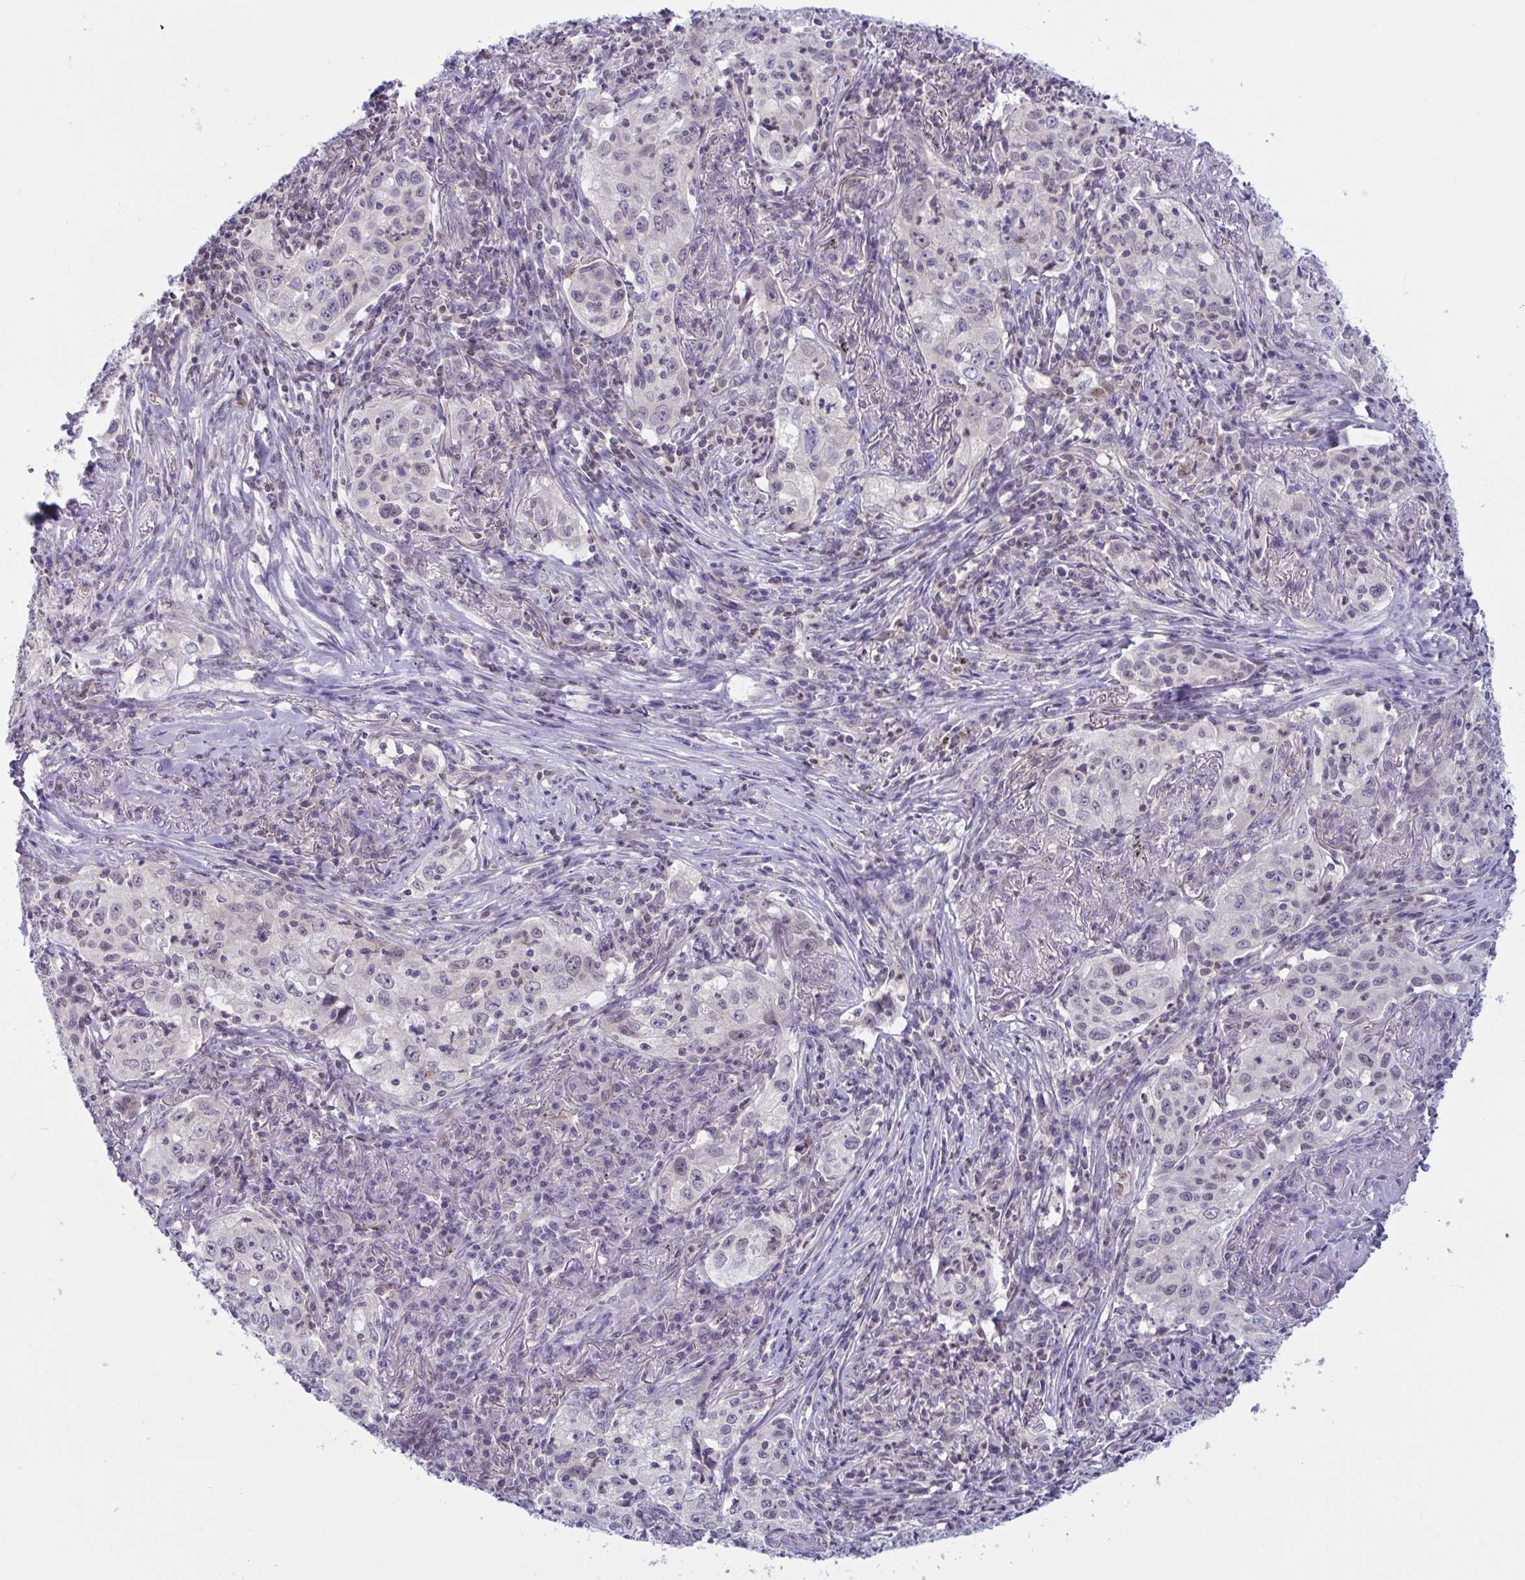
{"staining": {"intensity": "negative", "quantity": "none", "location": "none"}, "tissue": "lung cancer", "cell_type": "Tumor cells", "image_type": "cancer", "snomed": [{"axis": "morphology", "description": "Squamous cell carcinoma, NOS"}, {"axis": "topography", "description": "Lung"}], "caption": "Lung cancer was stained to show a protein in brown. There is no significant expression in tumor cells.", "gene": "TSN", "patient": {"sex": "male", "age": 71}}